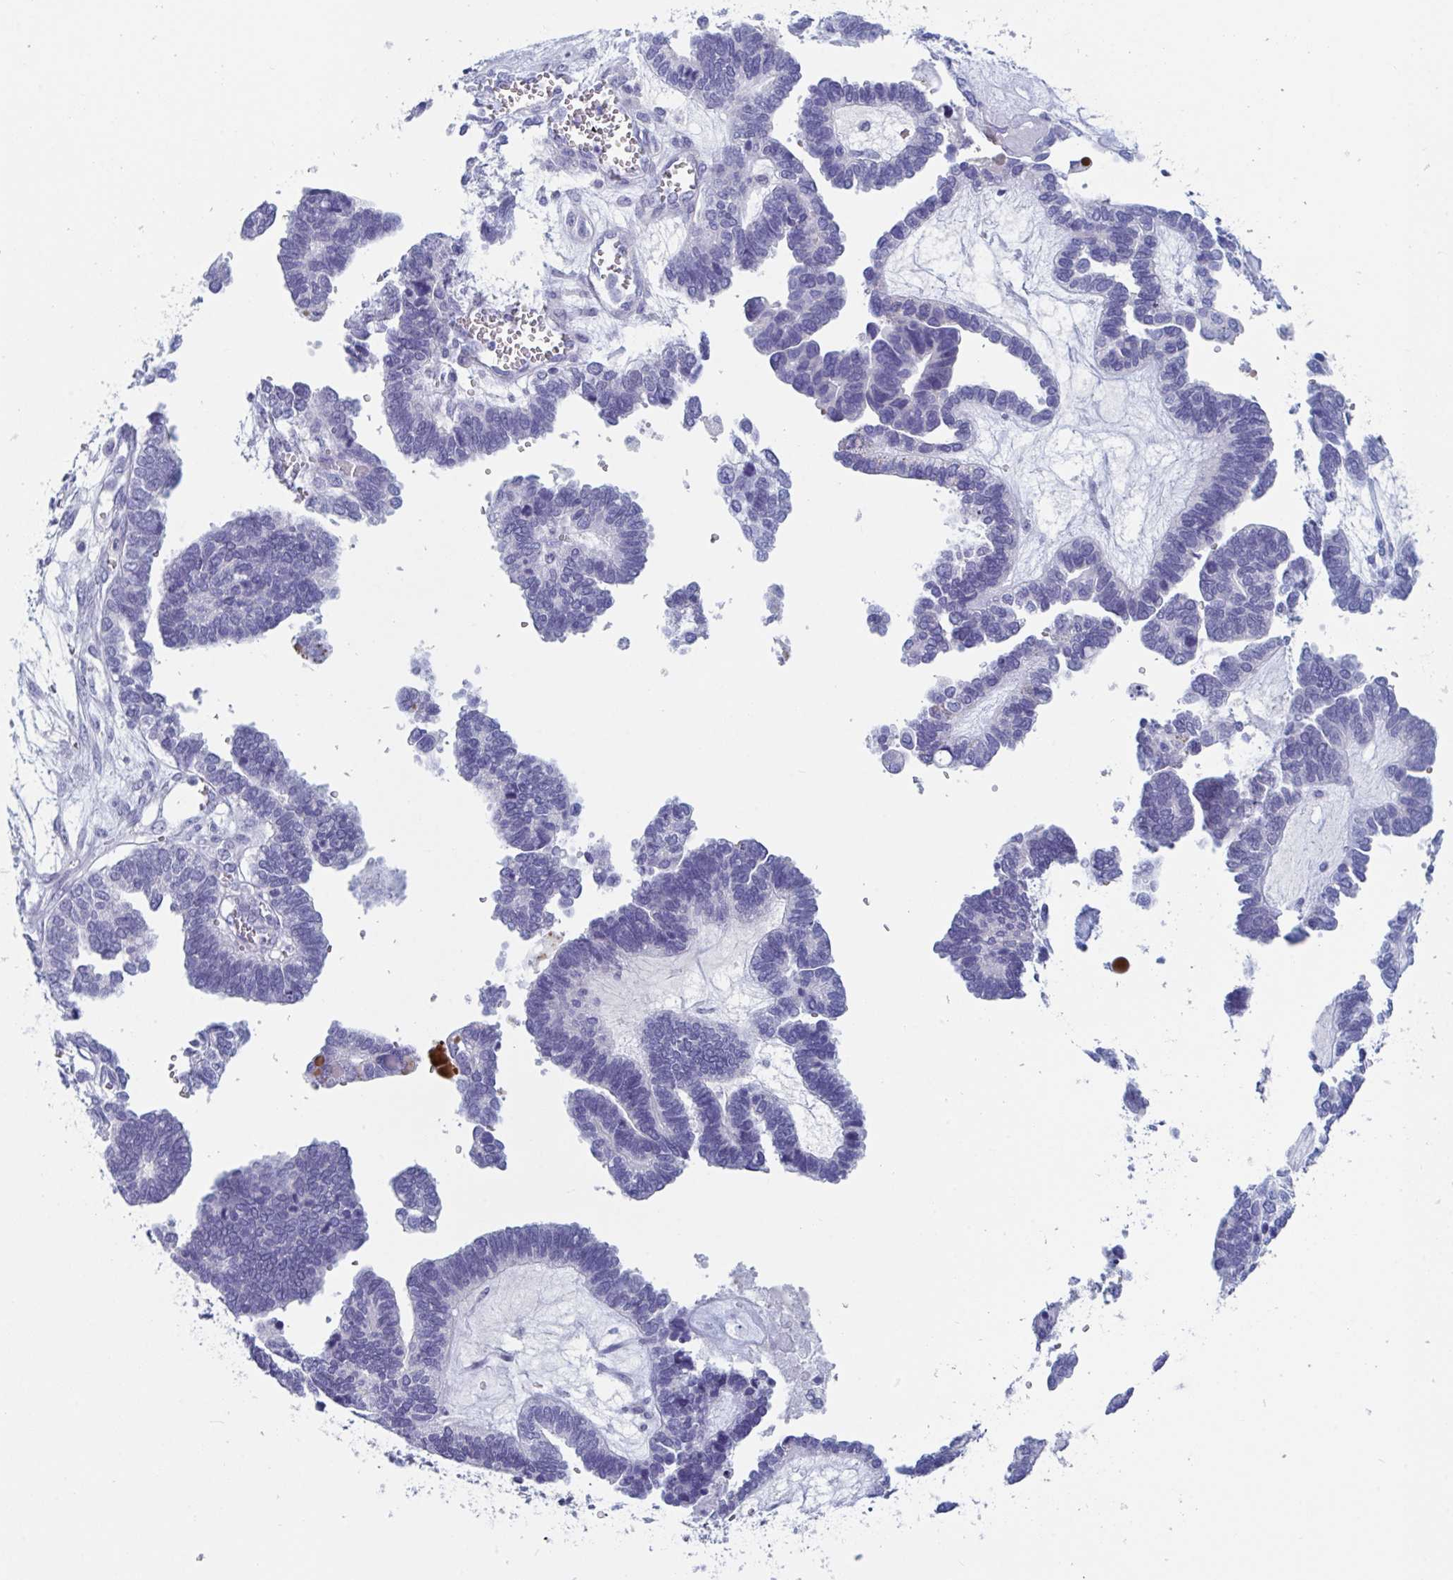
{"staining": {"intensity": "negative", "quantity": "none", "location": "none"}, "tissue": "ovarian cancer", "cell_type": "Tumor cells", "image_type": "cancer", "snomed": [{"axis": "morphology", "description": "Cystadenocarcinoma, serous, NOS"}, {"axis": "topography", "description": "Ovary"}], "caption": "Immunohistochemistry (IHC) micrograph of ovarian cancer (serous cystadenocarcinoma) stained for a protein (brown), which exhibits no expression in tumor cells.", "gene": "NT5C3B", "patient": {"sex": "female", "age": 51}}